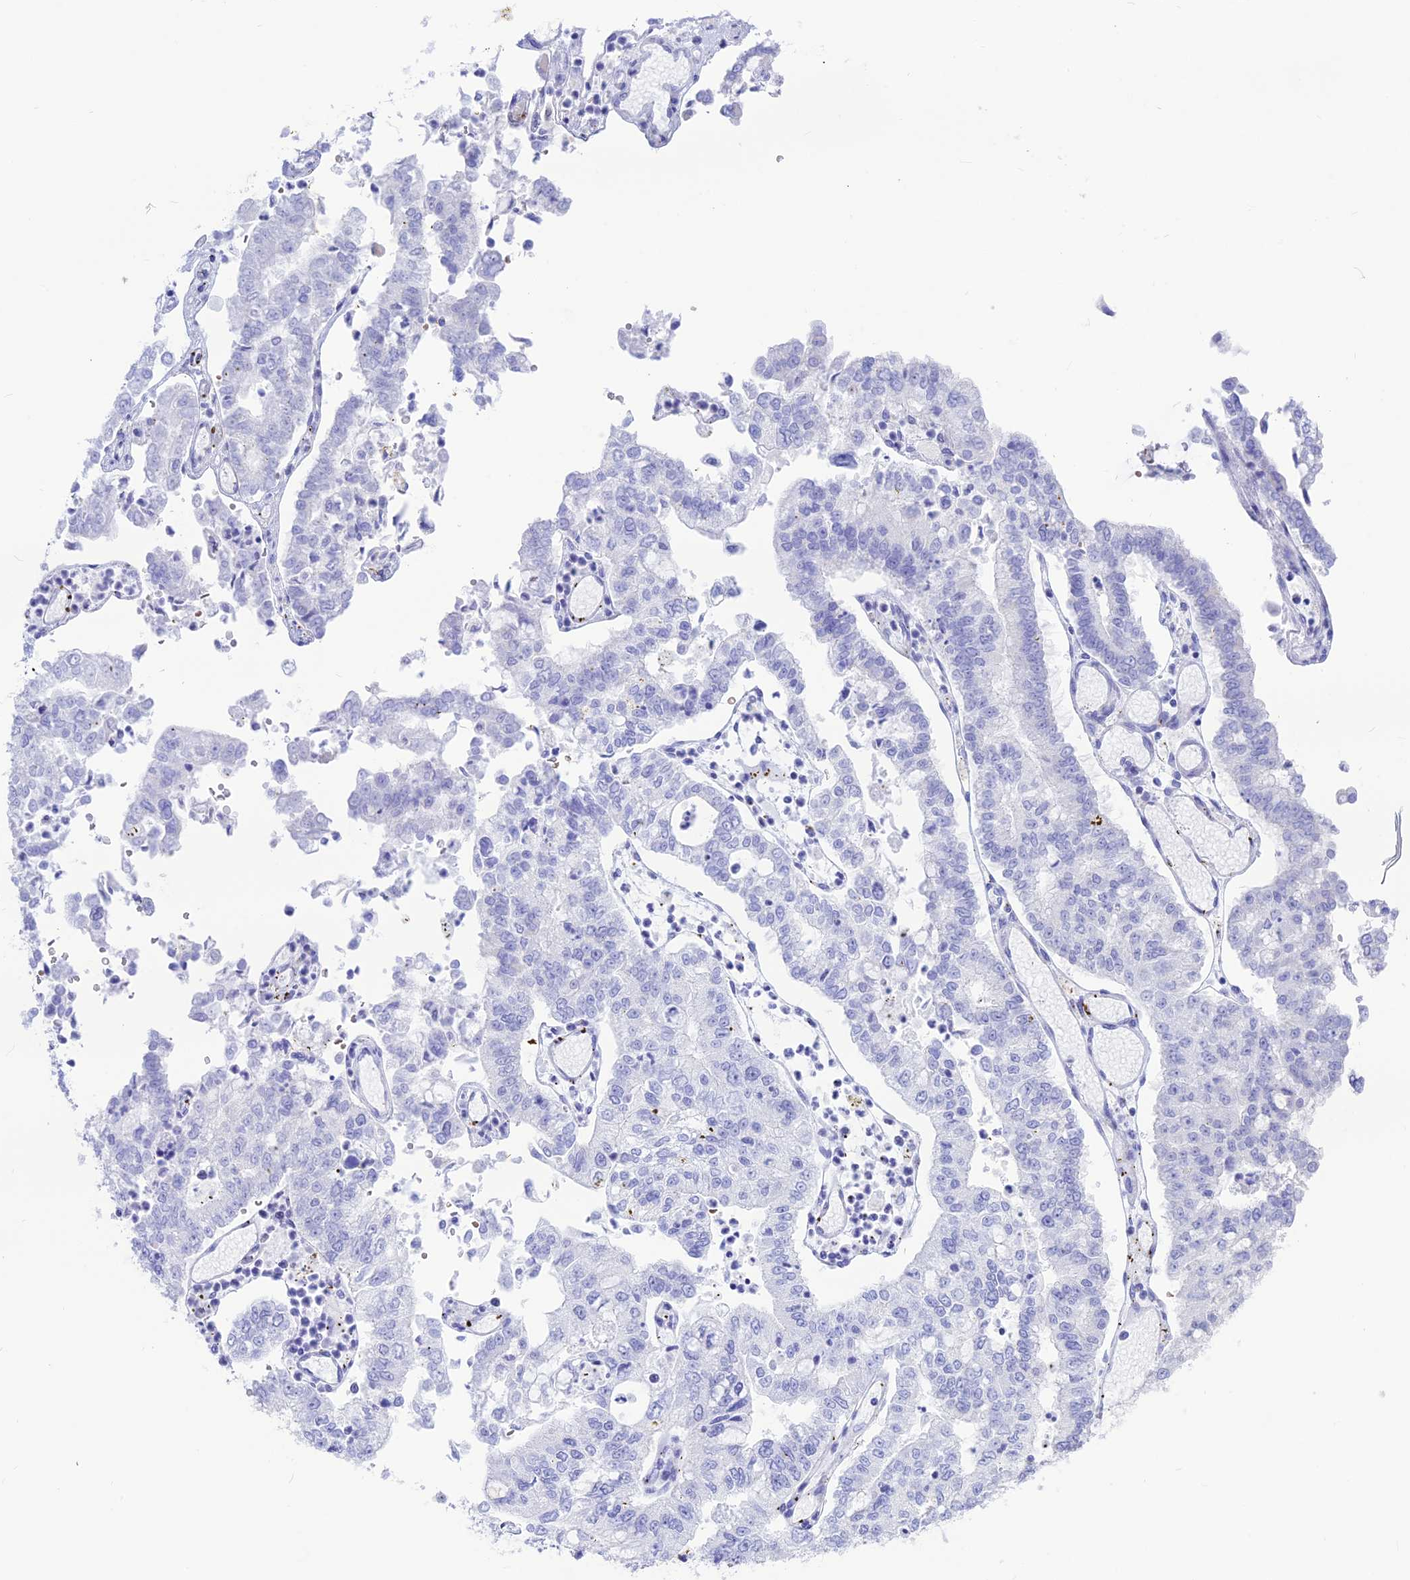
{"staining": {"intensity": "negative", "quantity": "none", "location": "none"}, "tissue": "stomach cancer", "cell_type": "Tumor cells", "image_type": "cancer", "snomed": [{"axis": "morphology", "description": "Adenocarcinoma, NOS"}, {"axis": "topography", "description": "Stomach"}], "caption": "The immunohistochemistry (IHC) micrograph has no significant positivity in tumor cells of adenocarcinoma (stomach) tissue.", "gene": "GLYATL1", "patient": {"sex": "male", "age": 76}}